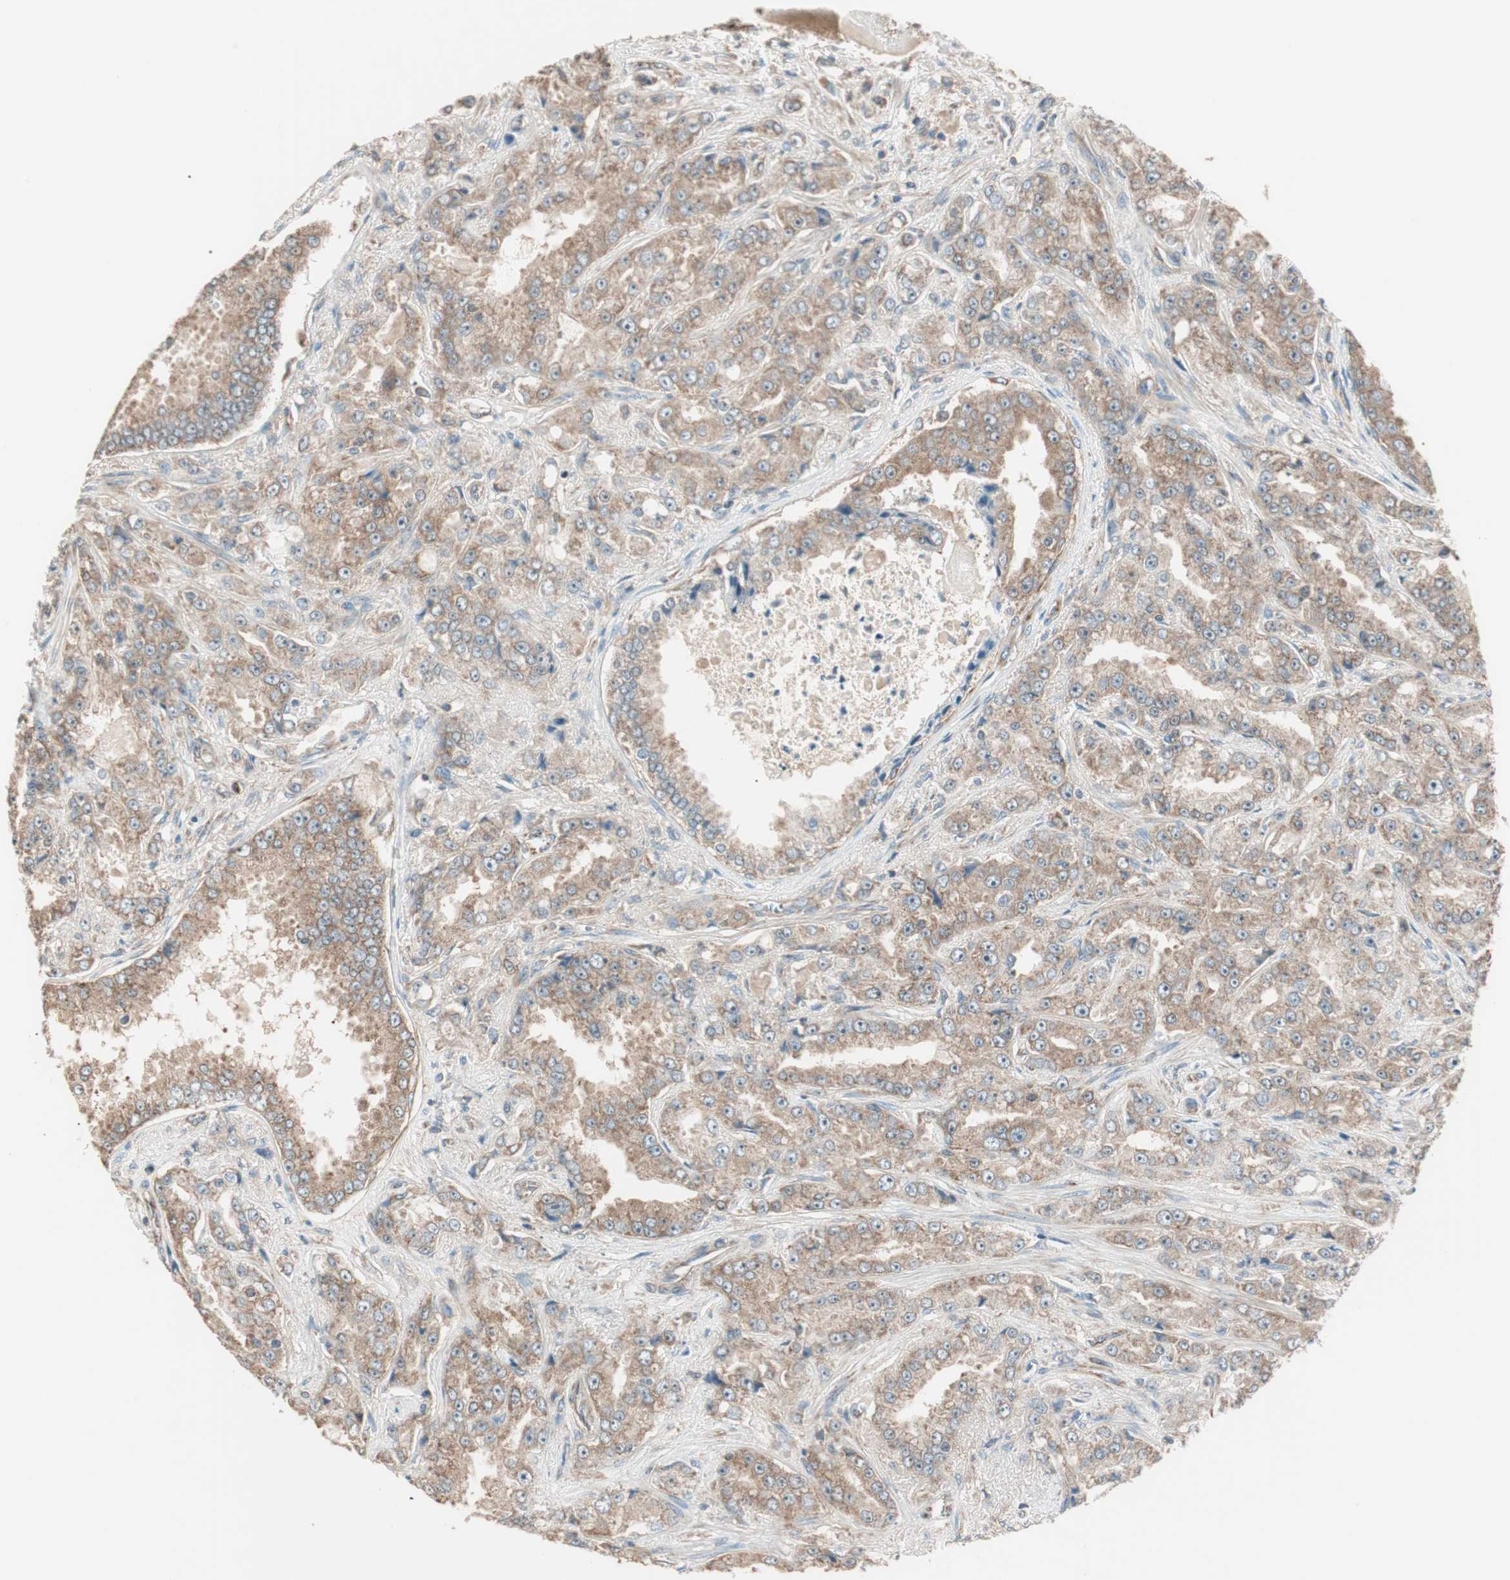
{"staining": {"intensity": "moderate", "quantity": ">75%", "location": "cytoplasmic/membranous"}, "tissue": "prostate cancer", "cell_type": "Tumor cells", "image_type": "cancer", "snomed": [{"axis": "morphology", "description": "Adenocarcinoma, High grade"}, {"axis": "topography", "description": "Prostate"}], "caption": "Immunohistochemical staining of human high-grade adenocarcinoma (prostate) reveals medium levels of moderate cytoplasmic/membranous expression in about >75% of tumor cells.", "gene": "CC2D1A", "patient": {"sex": "male", "age": 73}}